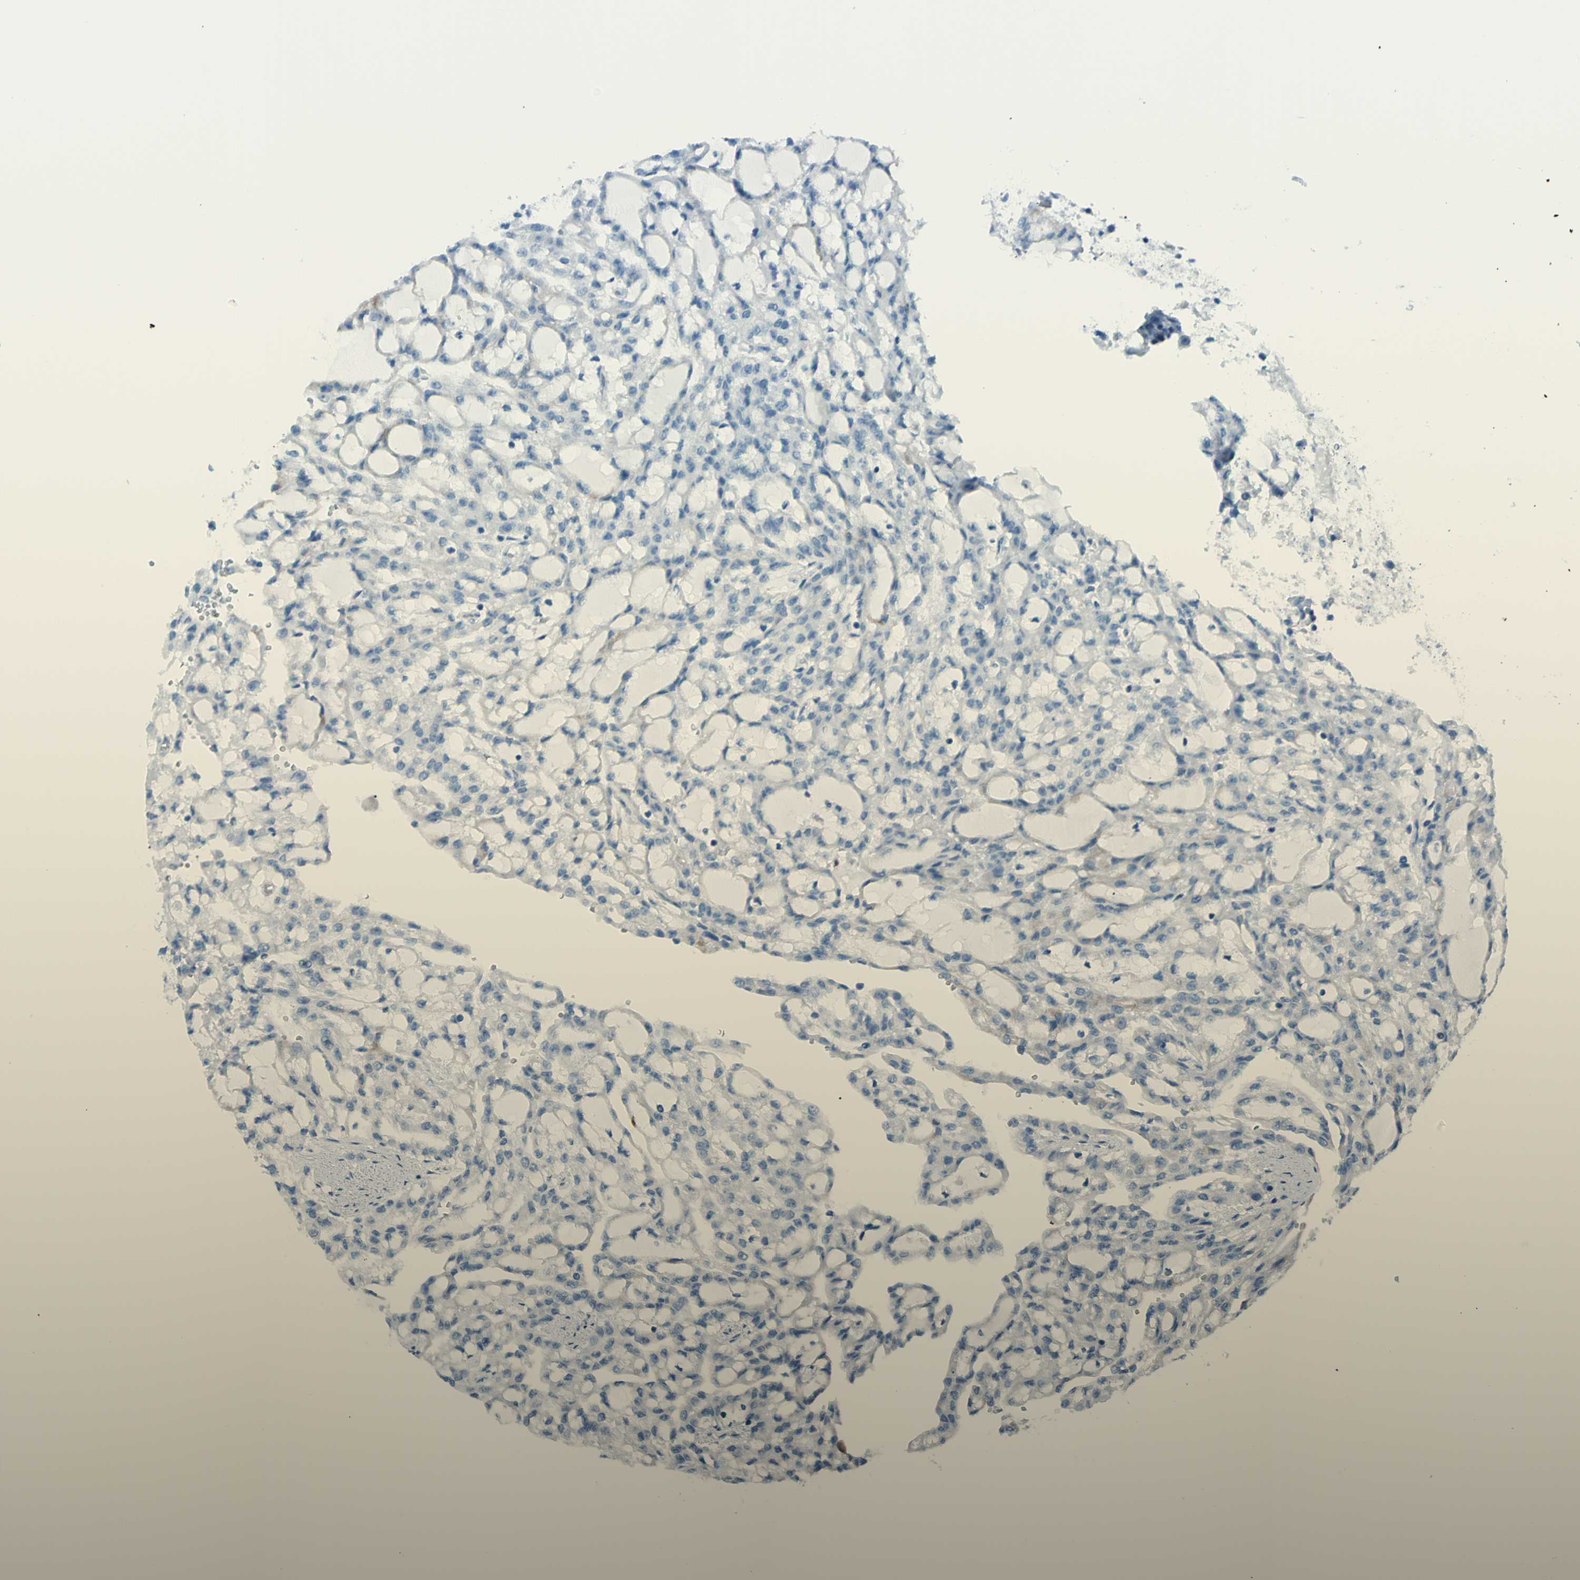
{"staining": {"intensity": "negative", "quantity": "none", "location": "none"}, "tissue": "renal cancer", "cell_type": "Tumor cells", "image_type": "cancer", "snomed": [{"axis": "morphology", "description": "Adenocarcinoma, NOS"}, {"axis": "topography", "description": "Kidney"}], "caption": "A photomicrograph of human renal cancer is negative for staining in tumor cells.", "gene": "TFPI2", "patient": {"sex": "male", "age": 63}}